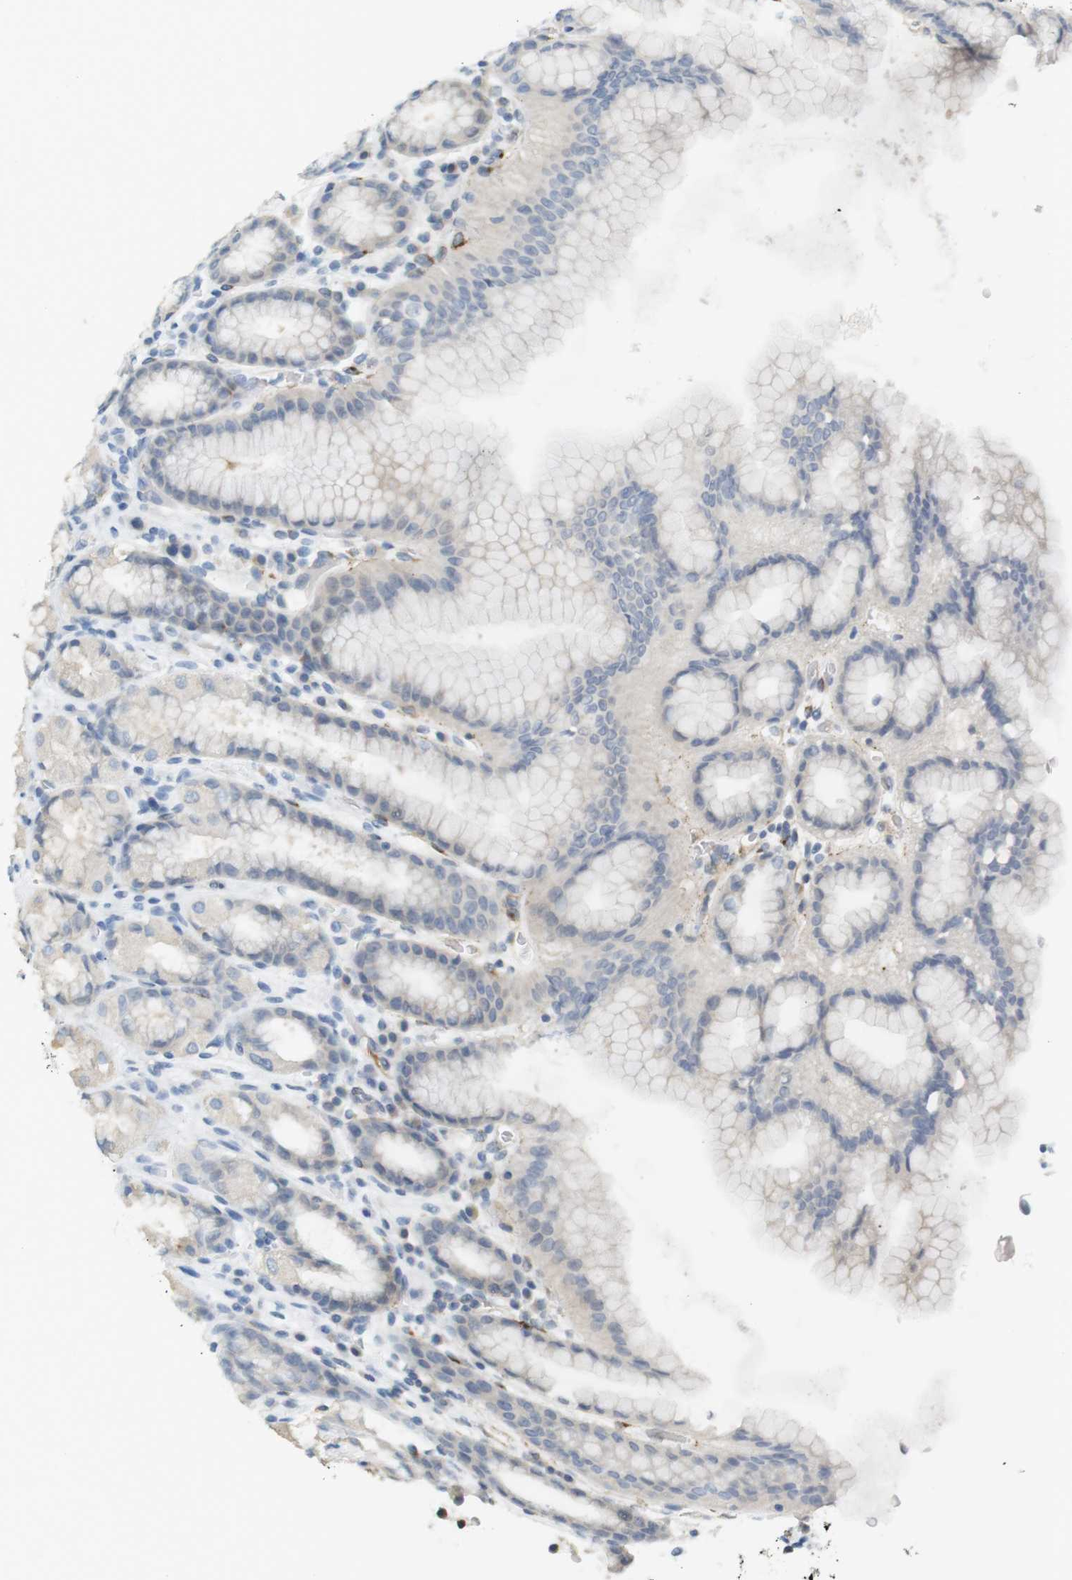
{"staining": {"intensity": "weak", "quantity": "<25%", "location": "cytoplasmic/membranous"}, "tissue": "stomach", "cell_type": "Glandular cells", "image_type": "normal", "snomed": [{"axis": "morphology", "description": "Normal tissue, NOS"}, {"axis": "topography", "description": "Stomach, upper"}], "caption": "Immunohistochemistry (IHC) of benign stomach shows no staining in glandular cells.", "gene": "F2R", "patient": {"sex": "male", "age": 68}}